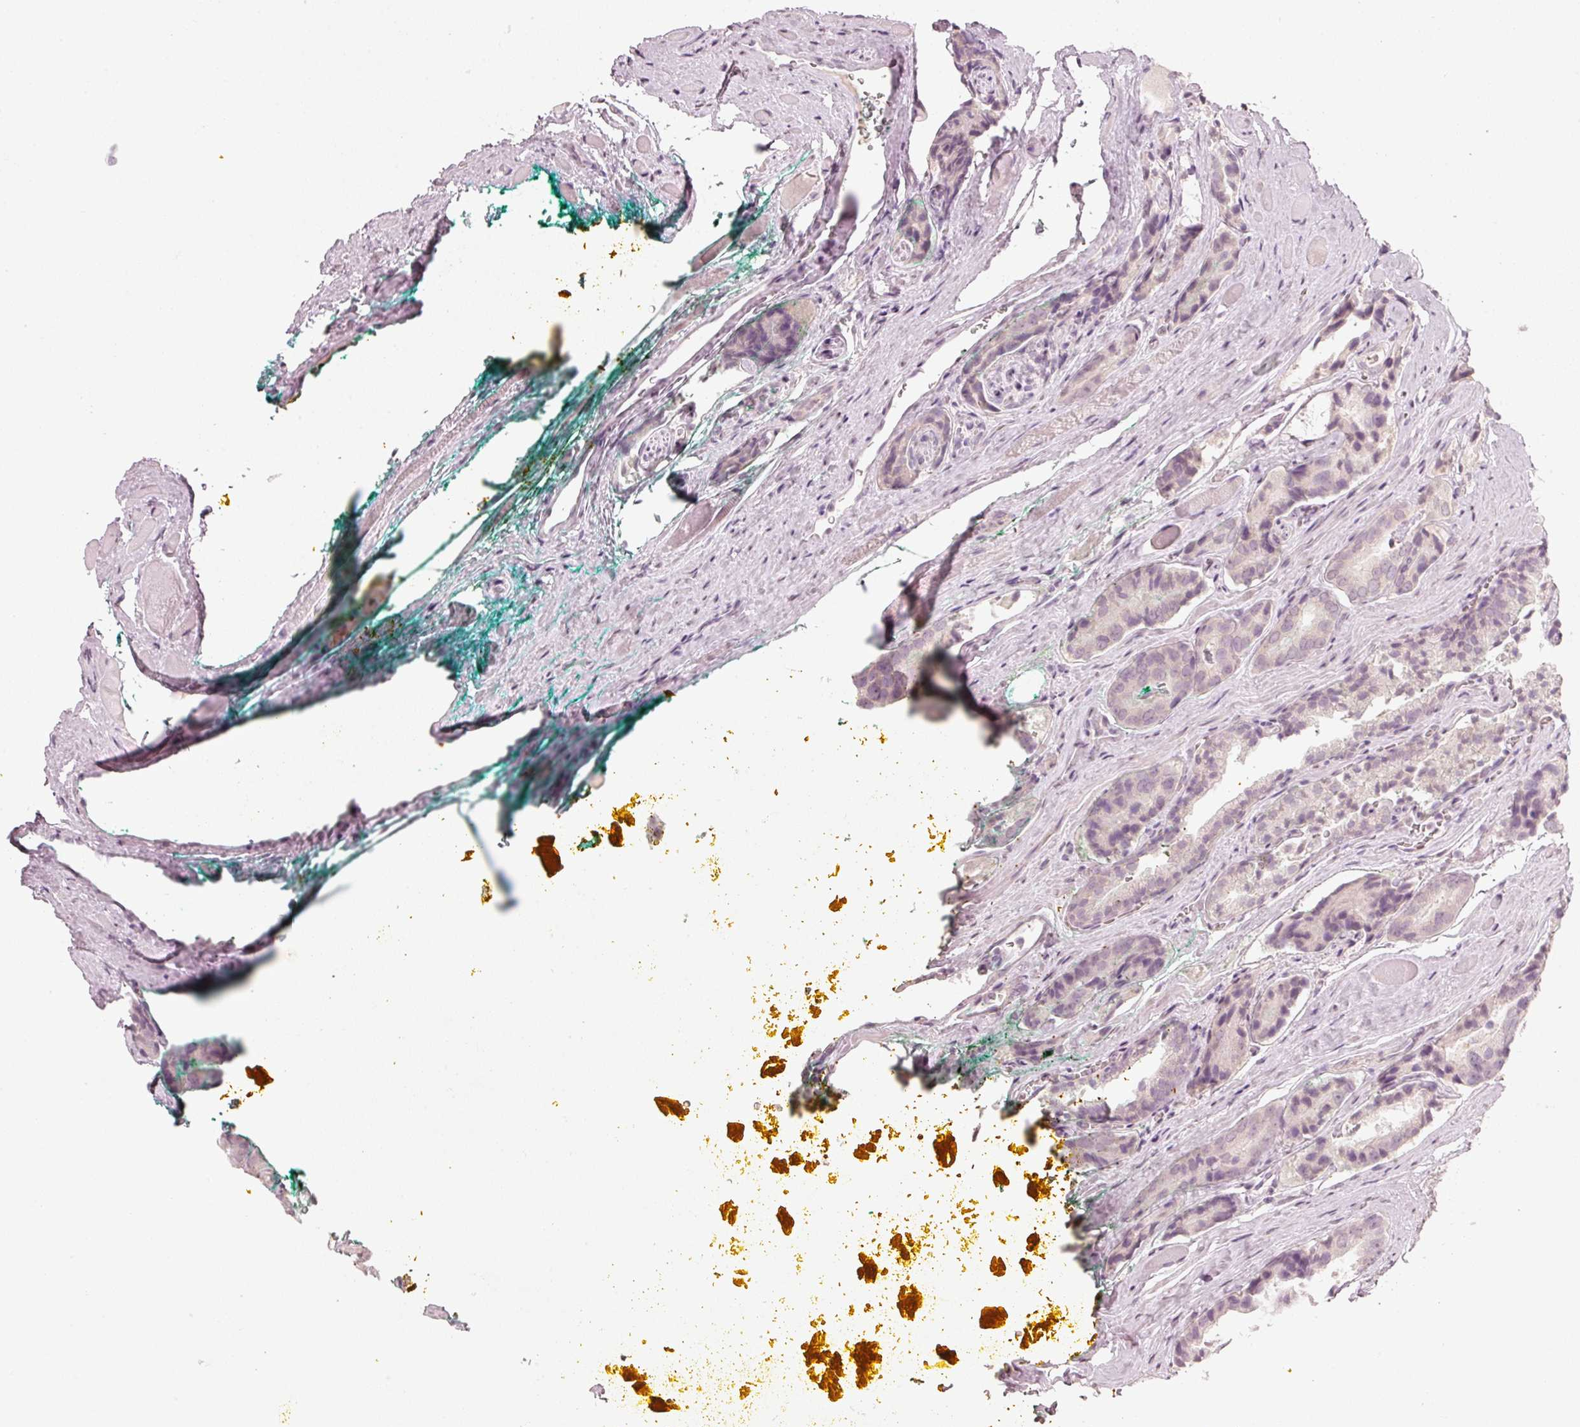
{"staining": {"intensity": "negative", "quantity": "none", "location": "none"}, "tissue": "prostate cancer", "cell_type": "Tumor cells", "image_type": "cancer", "snomed": [{"axis": "morphology", "description": "Adenocarcinoma, High grade"}, {"axis": "topography", "description": "Prostate"}], "caption": "IHC image of prostate cancer stained for a protein (brown), which shows no positivity in tumor cells.", "gene": "STEAP1", "patient": {"sex": "male", "age": 72}}